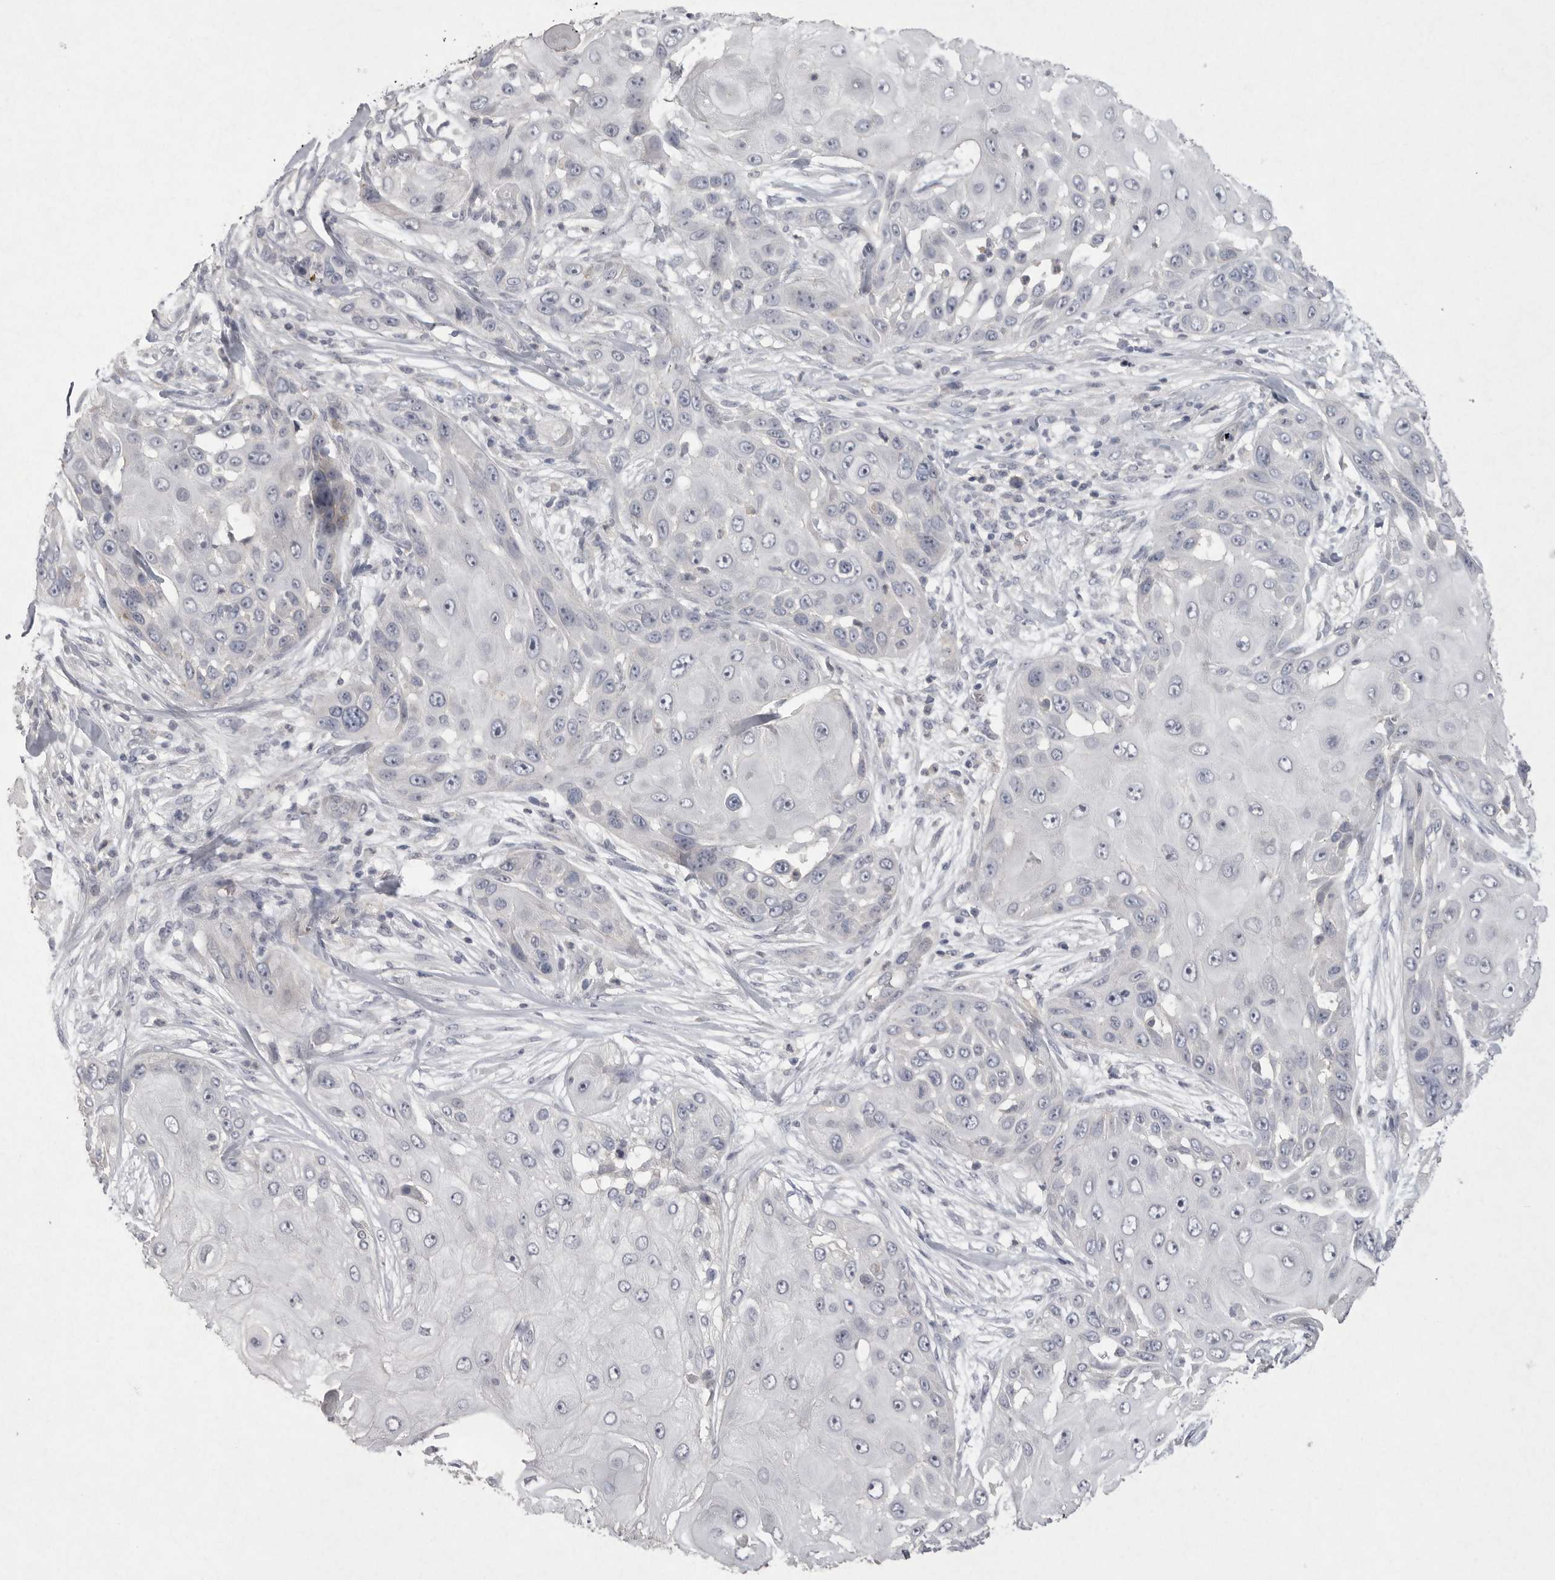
{"staining": {"intensity": "negative", "quantity": "none", "location": "none"}, "tissue": "skin cancer", "cell_type": "Tumor cells", "image_type": "cancer", "snomed": [{"axis": "morphology", "description": "Squamous cell carcinoma, NOS"}, {"axis": "topography", "description": "Skin"}], "caption": "Tumor cells show no significant staining in squamous cell carcinoma (skin).", "gene": "VANGL2", "patient": {"sex": "female", "age": 44}}